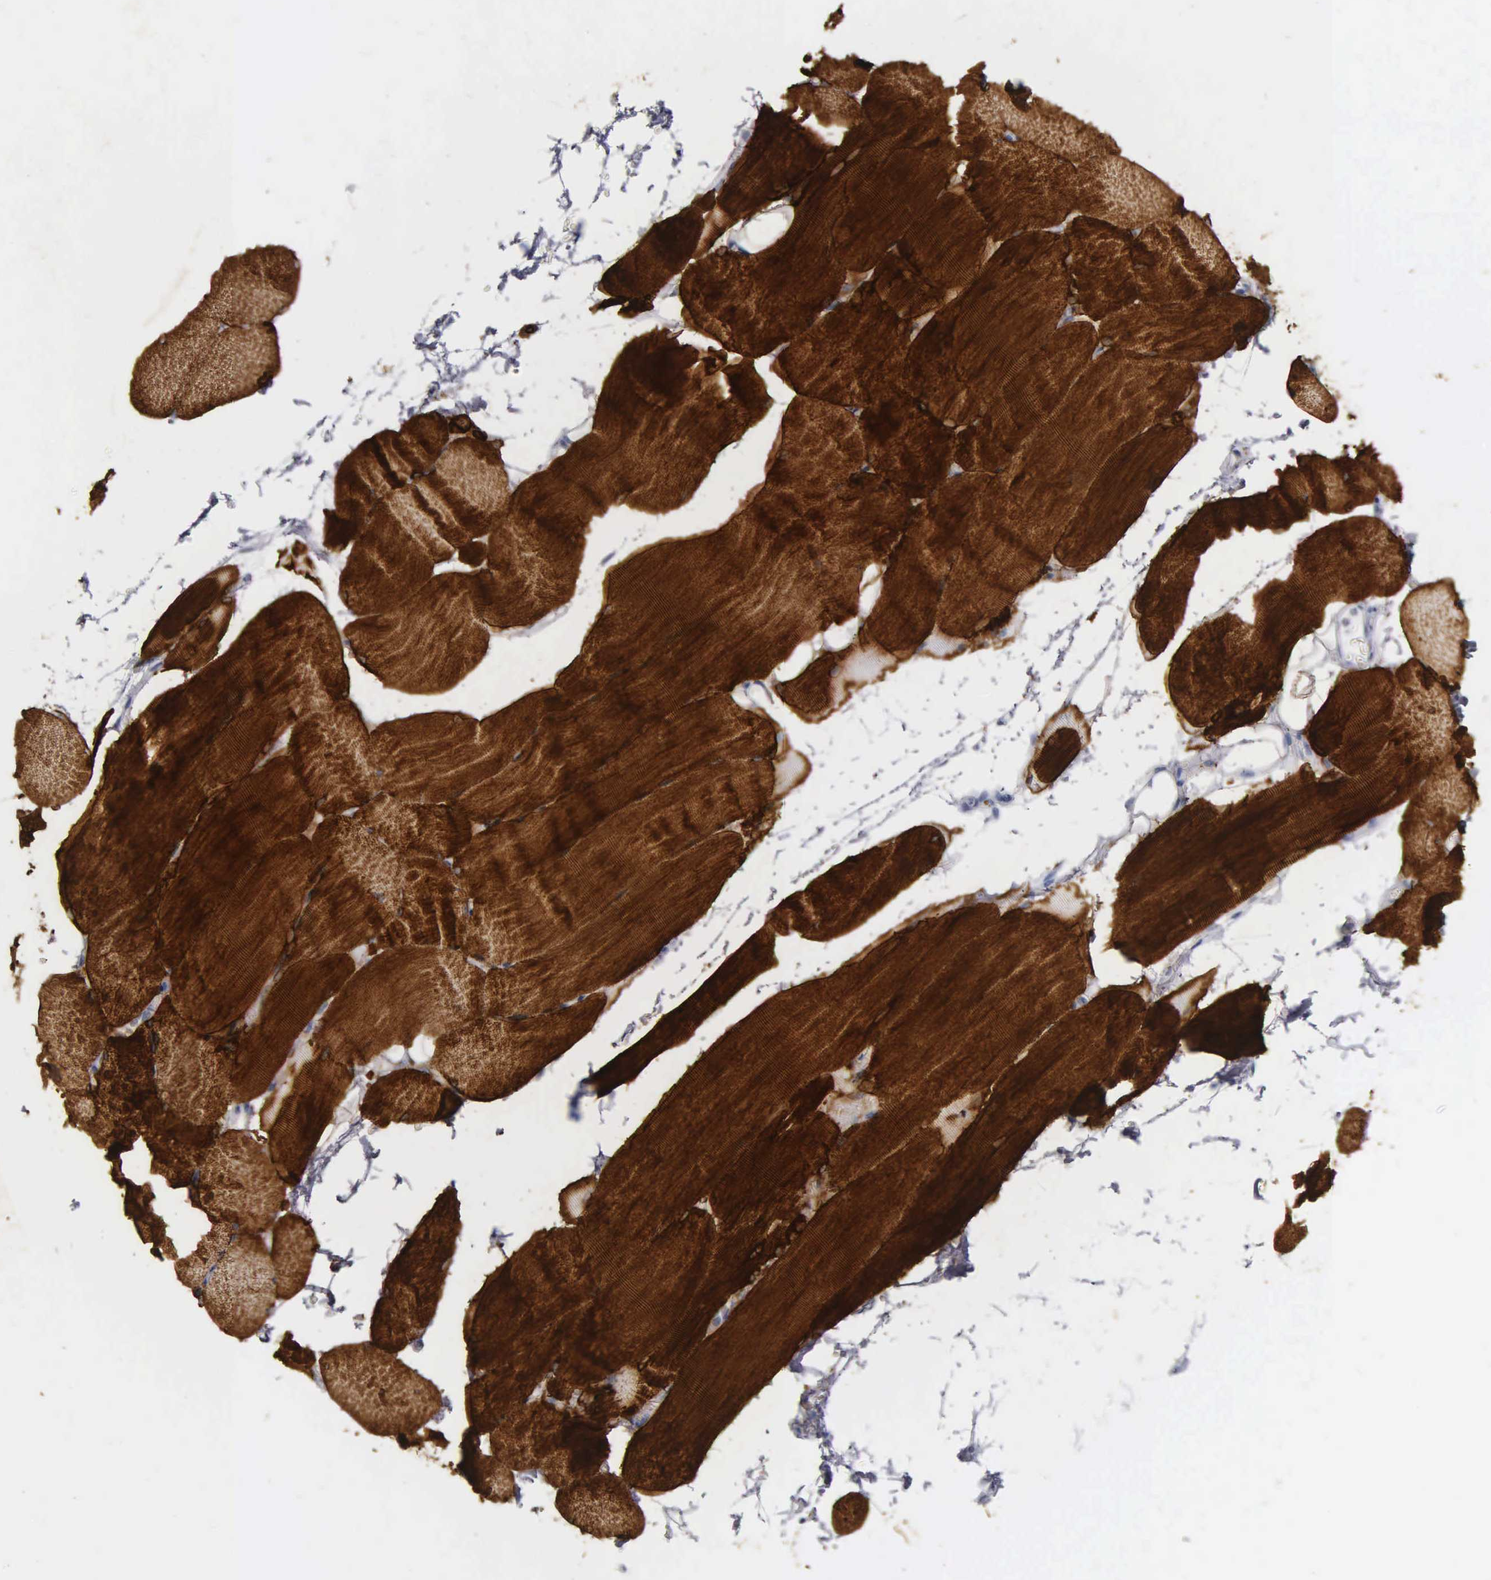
{"staining": {"intensity": "strong", "quantity": ">75%", "location": "cytoplasmic/membranous"}, "tissue": "skeletal muscle", "cell_type": "Myocytes", "image_type": "normal", "snomed": [{"axis": "morphology", "description": "Normal tissue, NOS"}, {"axis": "topography", "description": "Skeletal muscle"}, {"axis": "topography", "description": "Parathyroid gland"}], "caption": "Human skeletal muscle stained with a brown dye exhibits strong cytoplasmic/membranous positive expression in about >75% of myocytes.", "gene": "DES", "patient": {"sex": "female", "age": 37}}